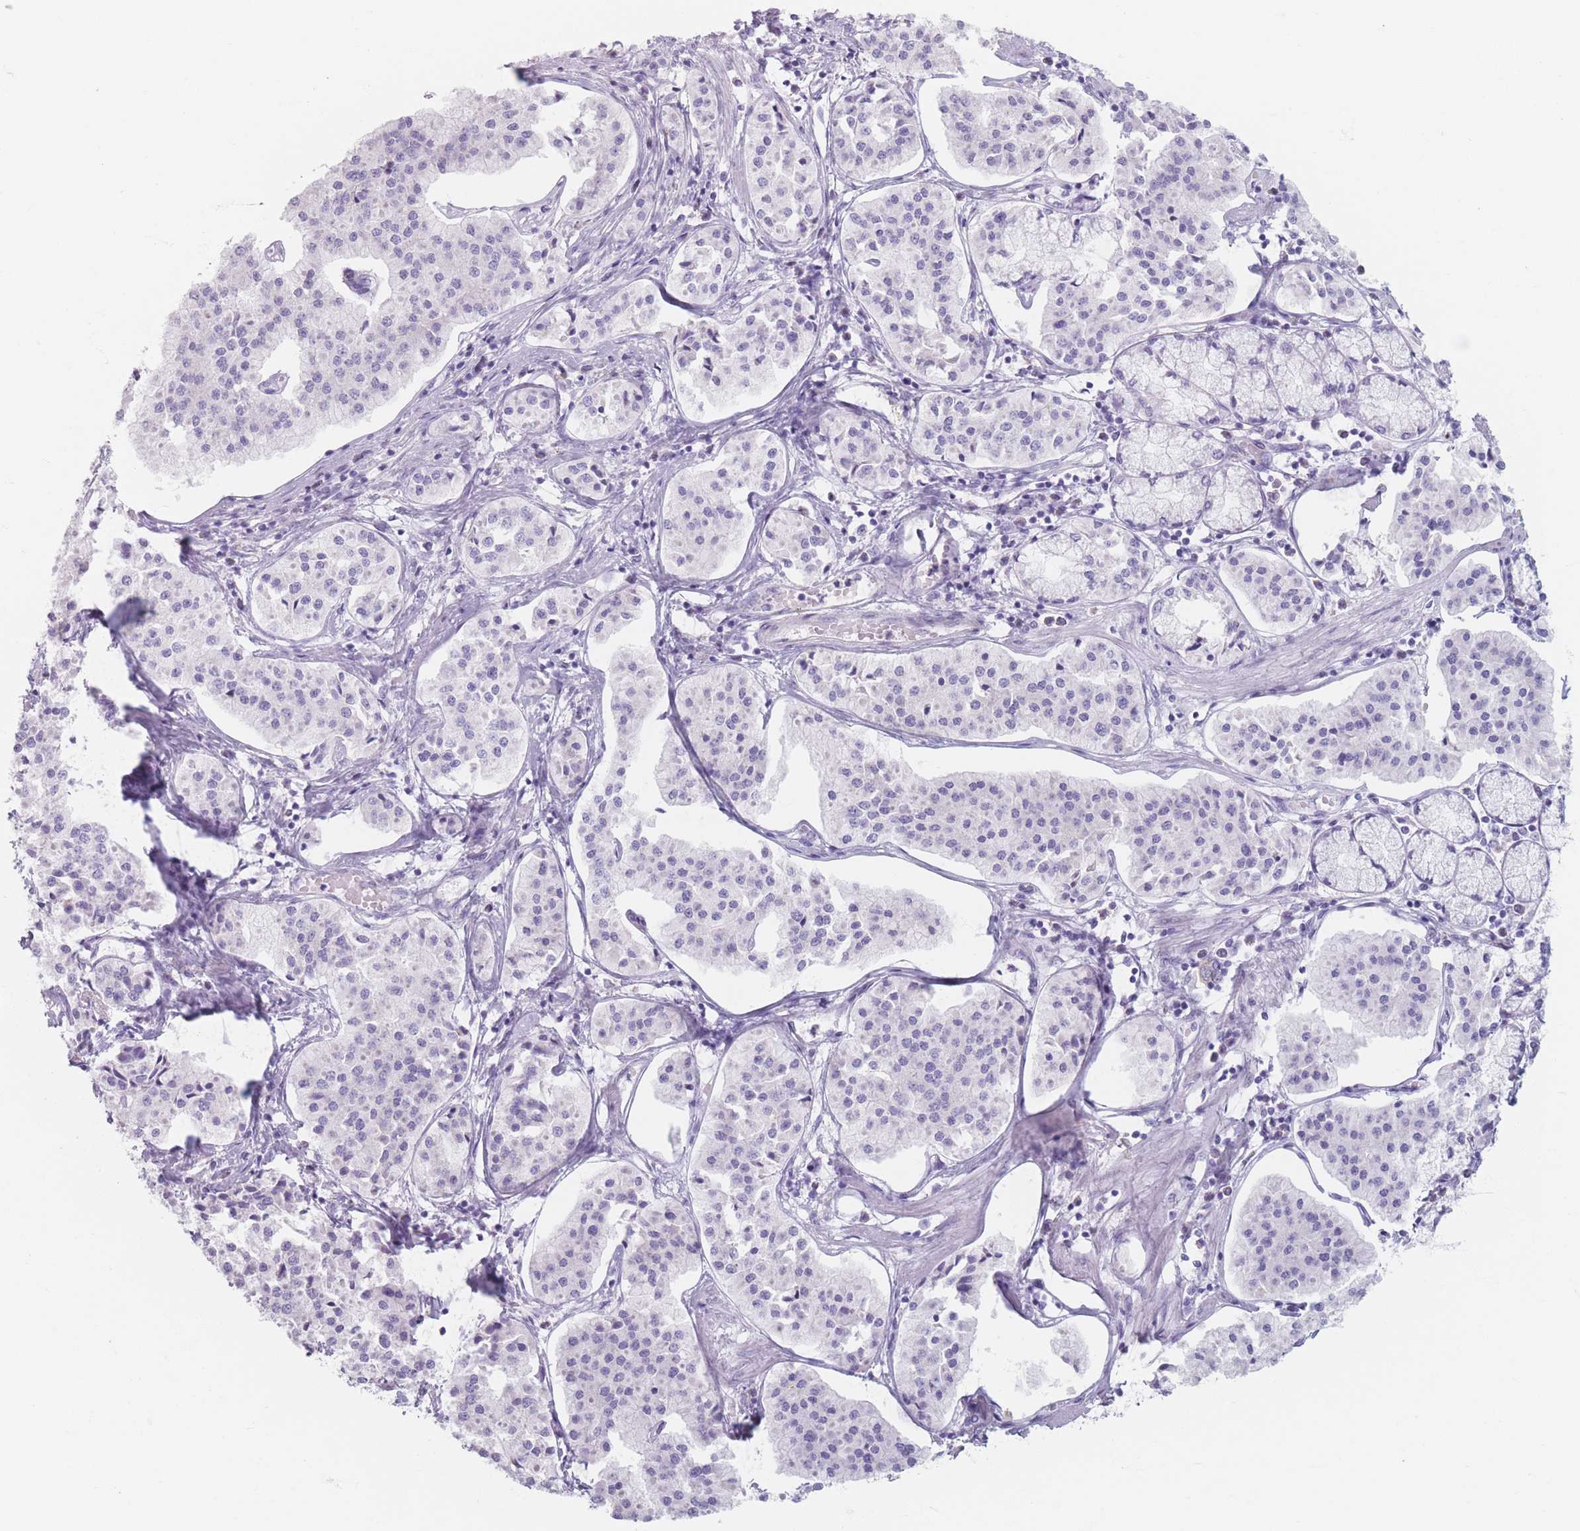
{"staining": {"intensity": "negative", "quantity": "none", "location": "none"}, "tissue": "pancreatic cancer", "cell_type": "Tumor cells", "image_type": "cancer", "snomed": [{"axis": "morphology", "description": "Adenocarcinoma, NOS"}, {"axis": "topography", "description": "Pancreas"}], "caption": "Immunohistochemical staining of adenocarcinoma (pancreatic) displays no significant expression in tumor cells.", "gene": "PIGM", "patient": {"sex": "female", "age": 50}}